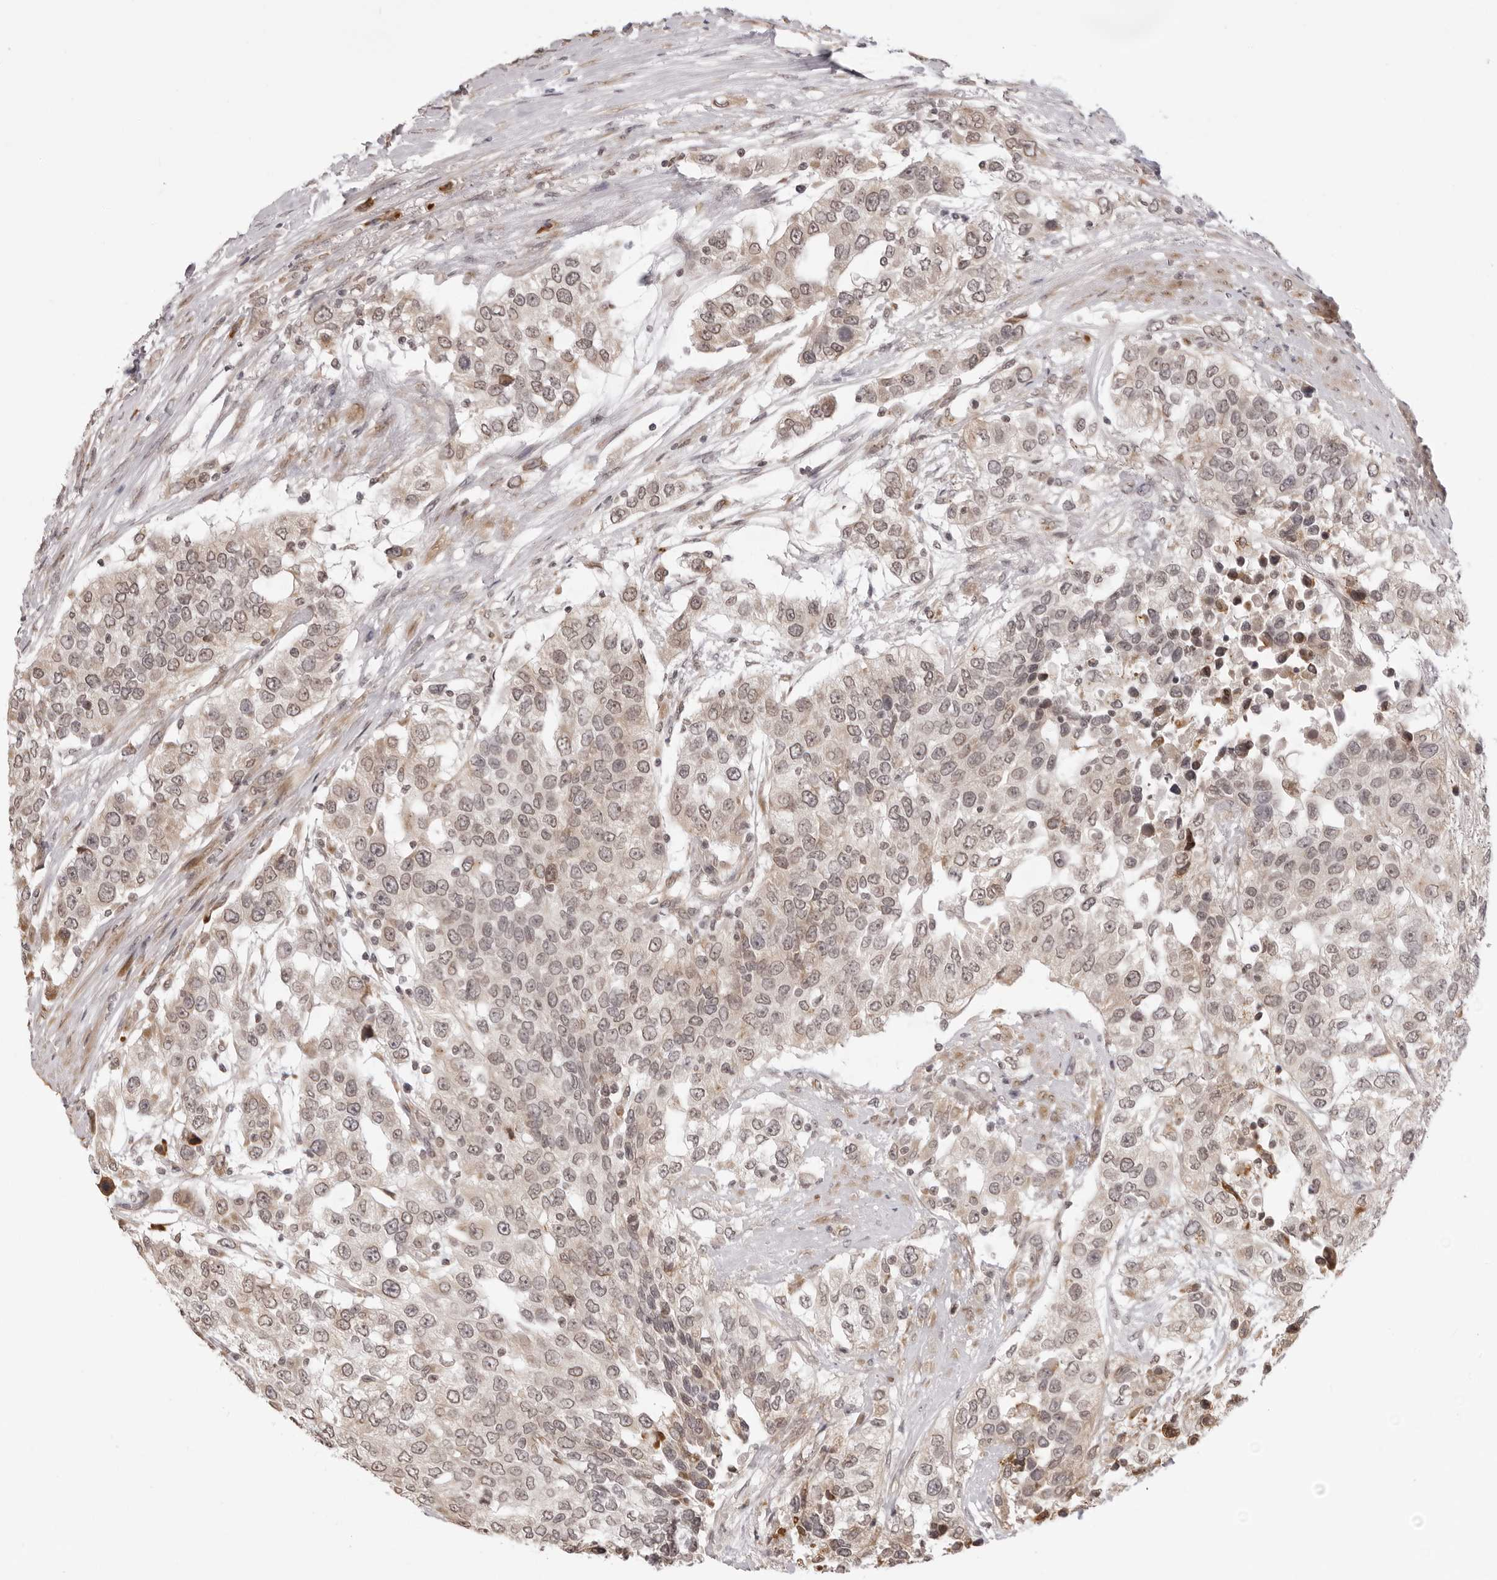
{"staining": {"intensity": "weak", "quantity": "25%-75%", "location": "cytoplasmic/membranous"}, "tissue": "urothelial cancer", "cell_type": "Tumor cells", "image_type": "cancer", "snomed": [{"axis": "morphology", "description": "Urothelial carcinoma, High grade"}, {"axis": "topography", "description": "Urinary bladder"}], "caption": "Immunohistochemistry (IHC) histopathology image of neoplastic tissue: urothelial cancer stained using immunohistochemistry displays low levels of weak protein expression localized specifically in the cytoplasmic/membranous of tumor cells, appearing as a cytoplasmic/membranous brown color.", "gene": "ZC3H11A", "patient": {"sex": "female", "age": 80}}